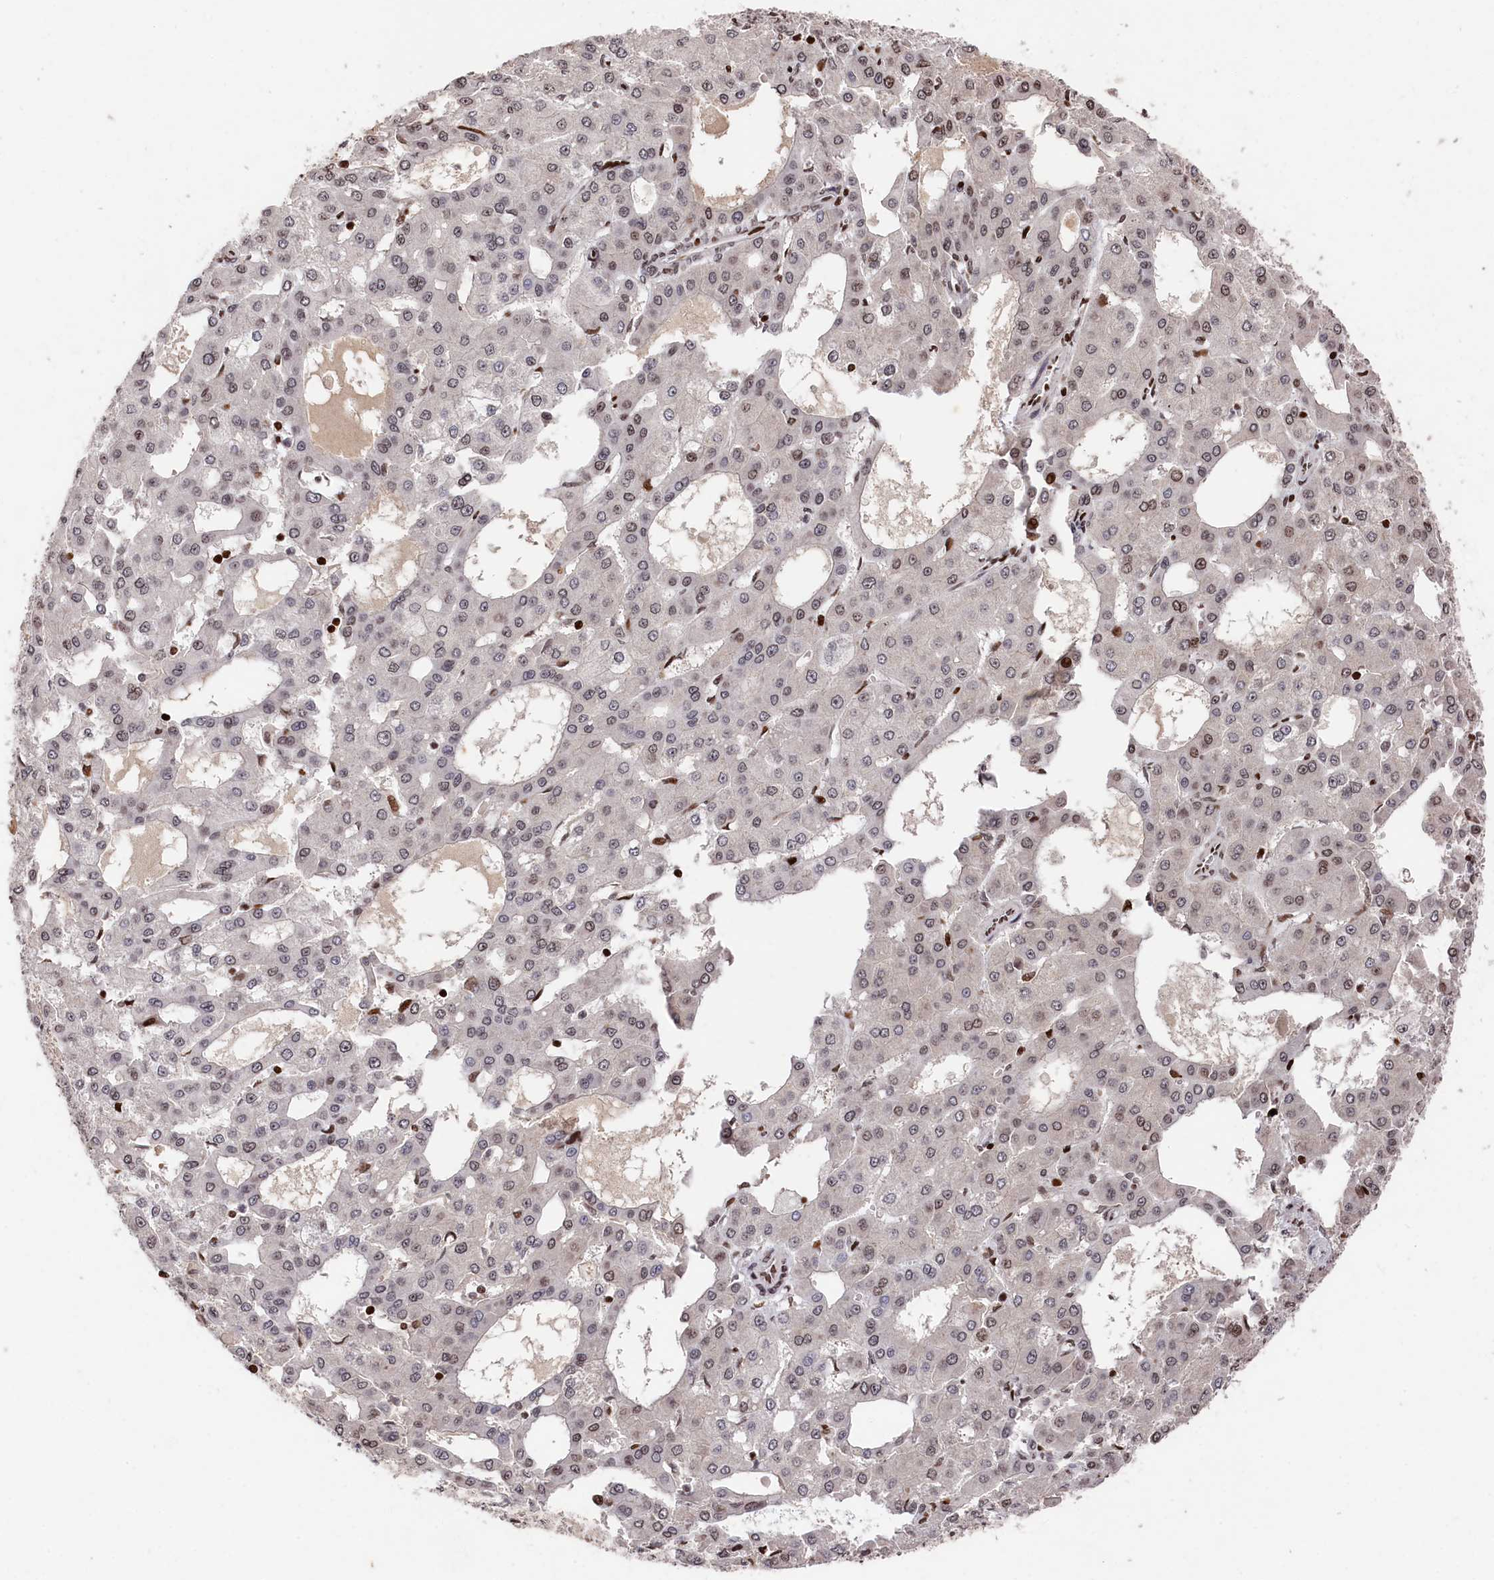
{"staining": {"intensity": "strong", "quantity": "<25%", "location": "nuclear"}, "tissue": "liver cancer", "cell_type": "Tumor cells", "image_type": "cancer", "snomed": [{"axis": "morphology", "description": "Carcinoma, Hepatocellular, NOS"}, {"axis": "topography", "description": "Liver"}], "caption": "About <25% of tumor cells in hepatocellular carcinoma (liver) show strong nuclear protein staining as visualized by brown immunohistochemical staining.", "gene": "MCF2L2", "patient": {"sex": "male", "age": 47}}